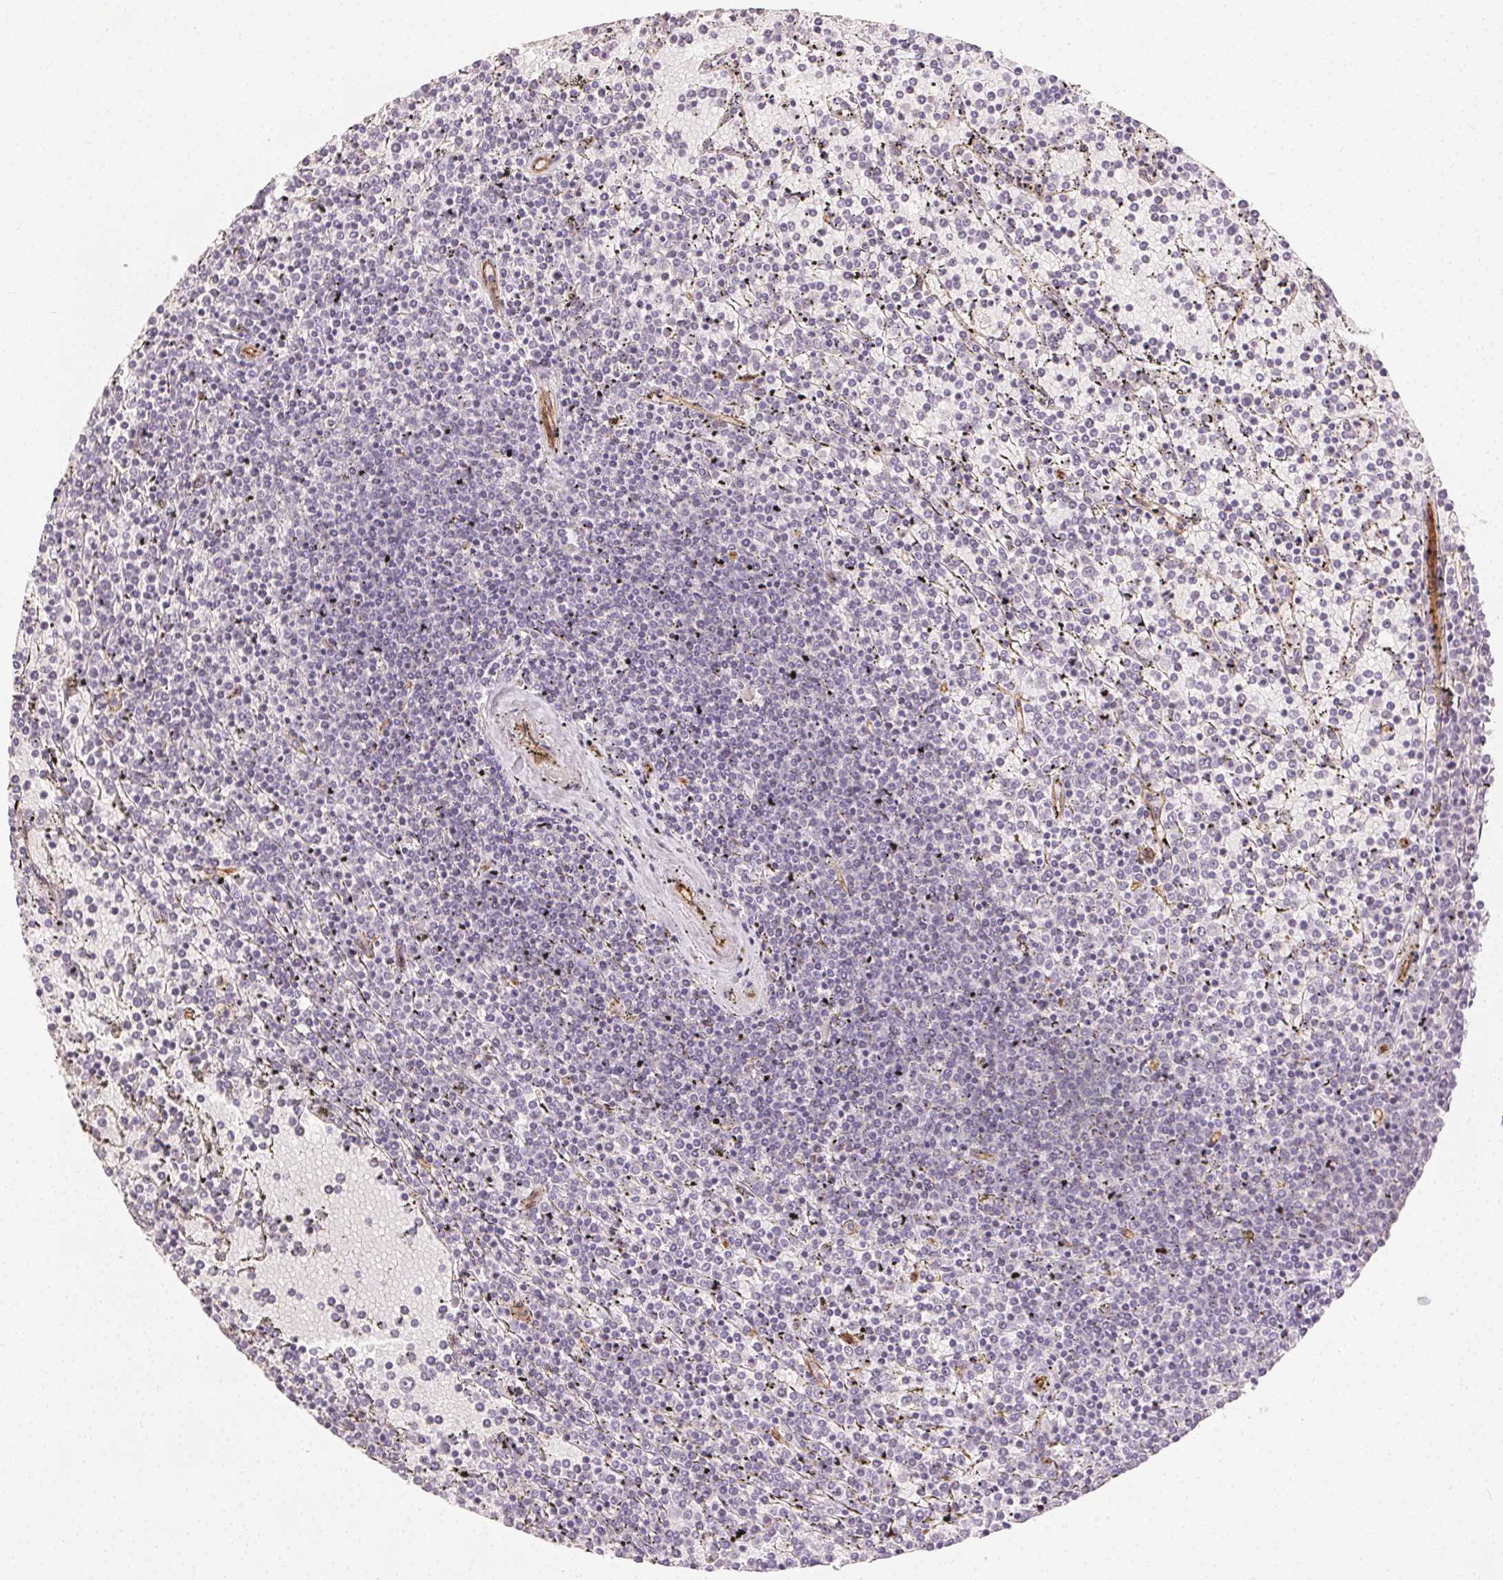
{"staining": {"intensity": "negative", "quantity": "none", "location": "none"}, "tissue": "lymphoma", "cell_type": "Tumor cells", "image_type": "cancer", "snomed": [{"axis": "morphology", "description": "Malignant lymphoma, non-Hodgkin's type, Low grade"}, {"axis": "topography", "description": "Spleen"}], "caption": "Lymphoma was stained to show a protein in brown. There is no significant positivity in tumor cells.", "gene": "PODXL", "patient": {"sex": "female", "age": 77}}